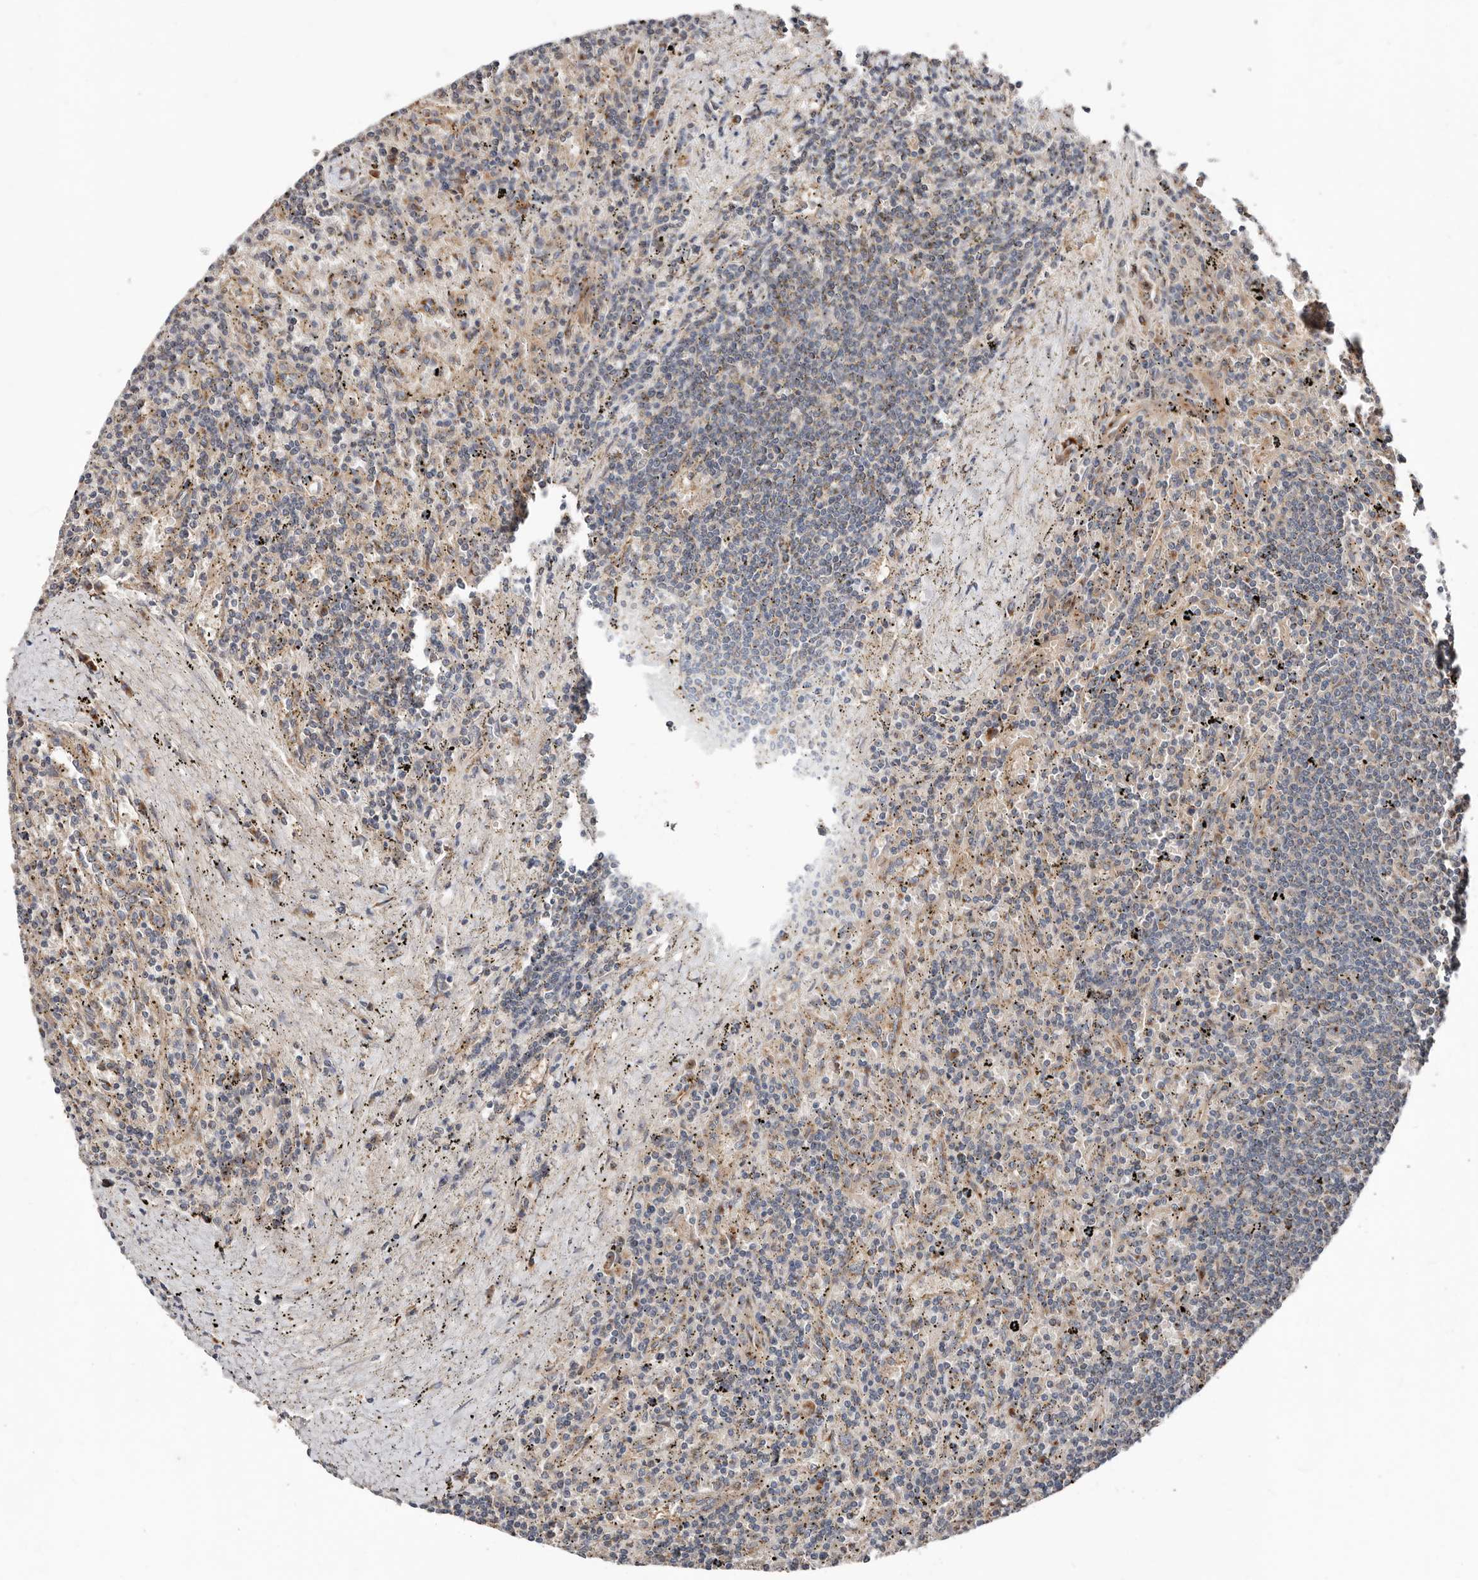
{"staining": {"intensity": "weak", "quantity": "<25%", "location": "cytoplasmic/membranous"}, "tissue": "lymphoma", "cell_type": "Tumor cells", "image_type": "cancer", "snomed": [{"axis": "morphology", "description": "Malignant lymphoma, non-Hodgkin's type, Low grade"}, {"axis": "topography", "description": "Spleen"}], "caption": "Tumor cells are negative for brown protein staining in low-grade malignant lymphoma, non-Hodgkin's type. (DAB (3,3'-diaminobenzidine) IHC, high magnification).", "gene": "COG1", "patient": {"sex": "male", "age": 76}}